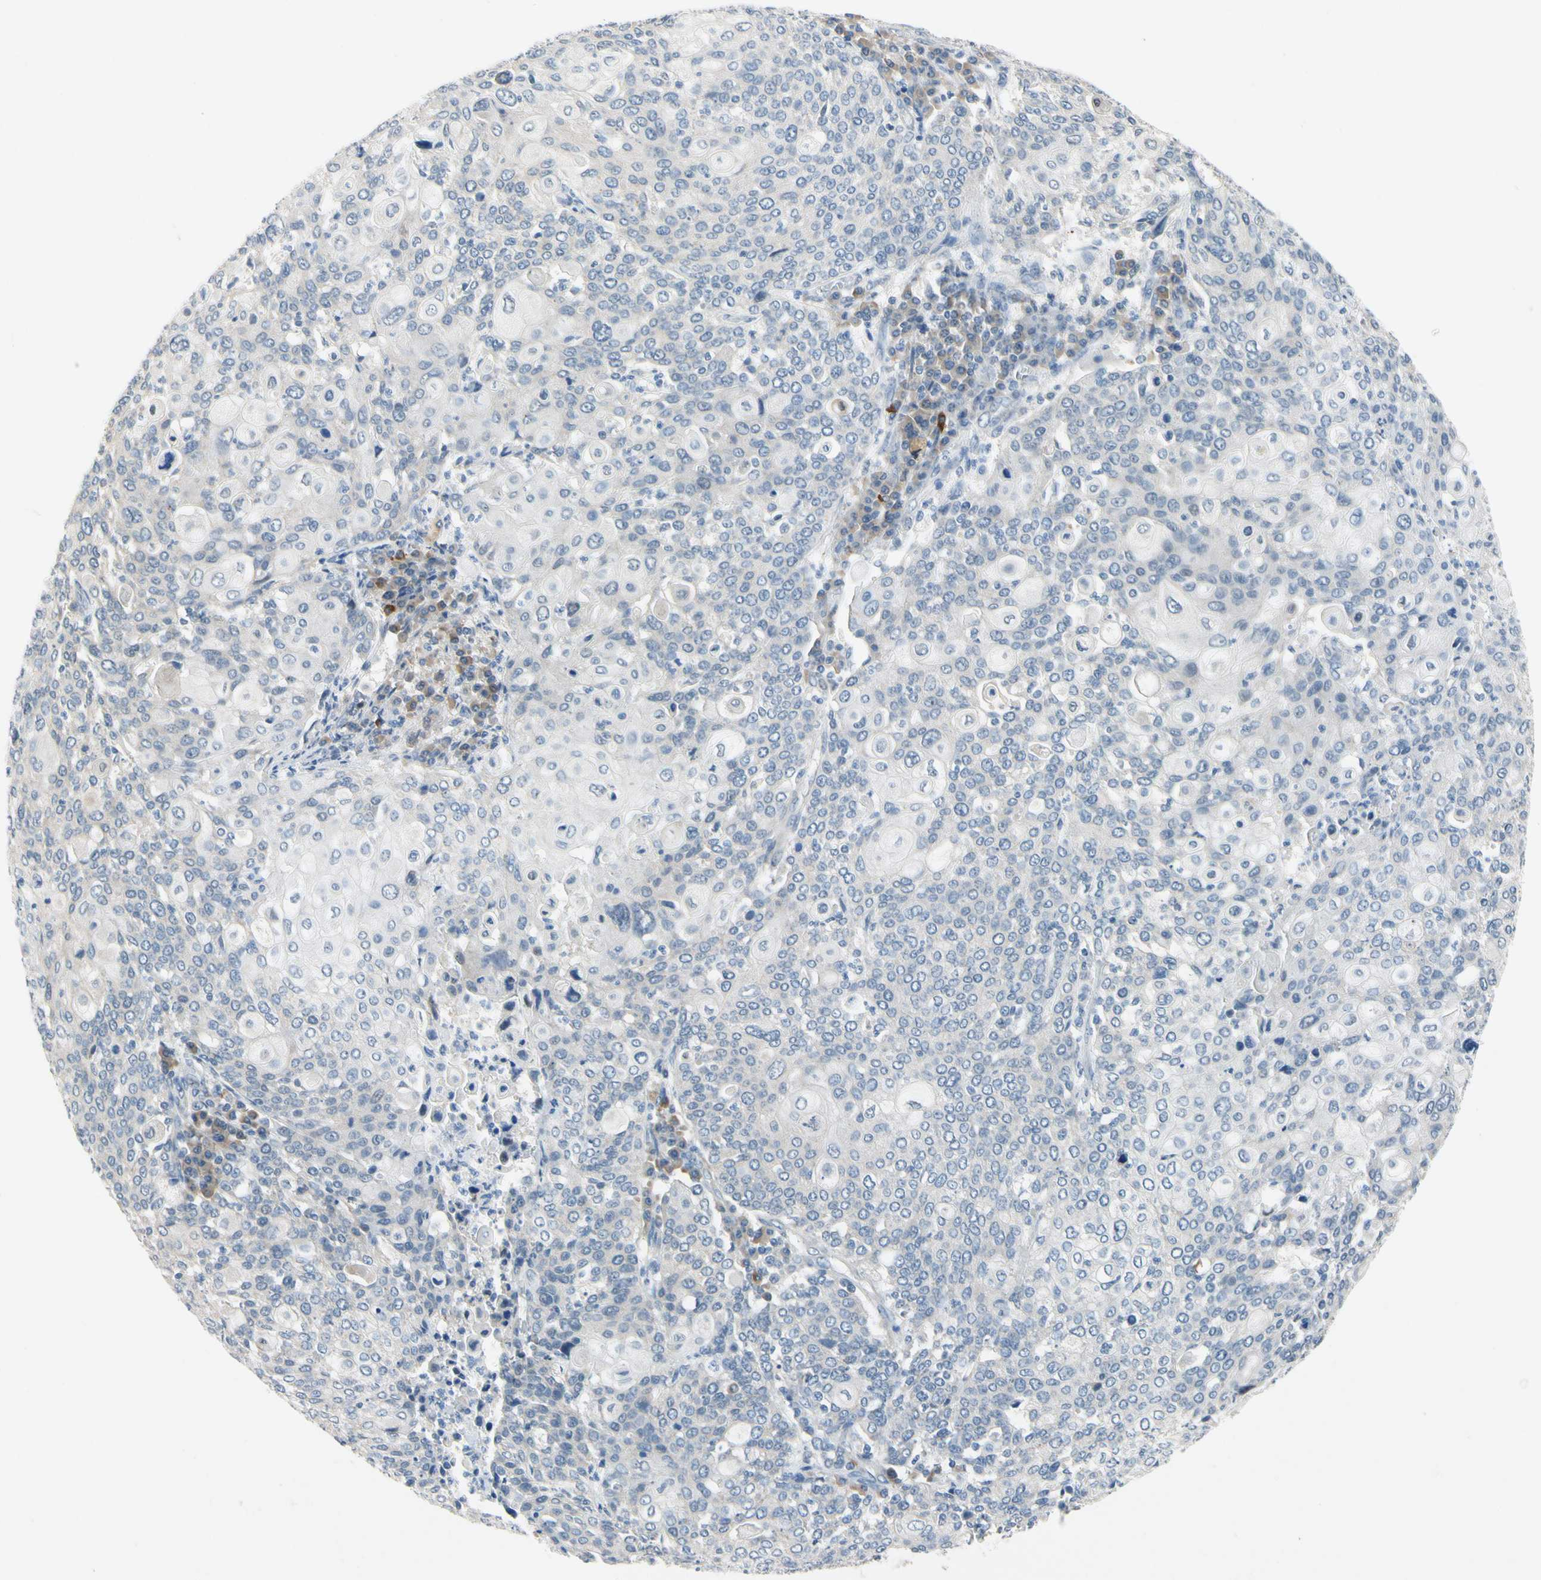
{"staining": {"intensity": "negative", "quantity": "none", "location": "none"}, "tissue": "cervical cancer", "cell_type": "Tumor cells", "image_type": "cancer", "snomed": [{"axis": "morphology", "description": "Squamous cell carcinoma, NOS"}, {"axis": "topography", "description": "Cervix"}], "caption": "Immunohistochemical staining of cervical cancer (squamous cell carcinoma) displays no significant positivity in tumor cells.", "gene": "SLC27A6", "patient": {"sex": "female", "age": 40}}